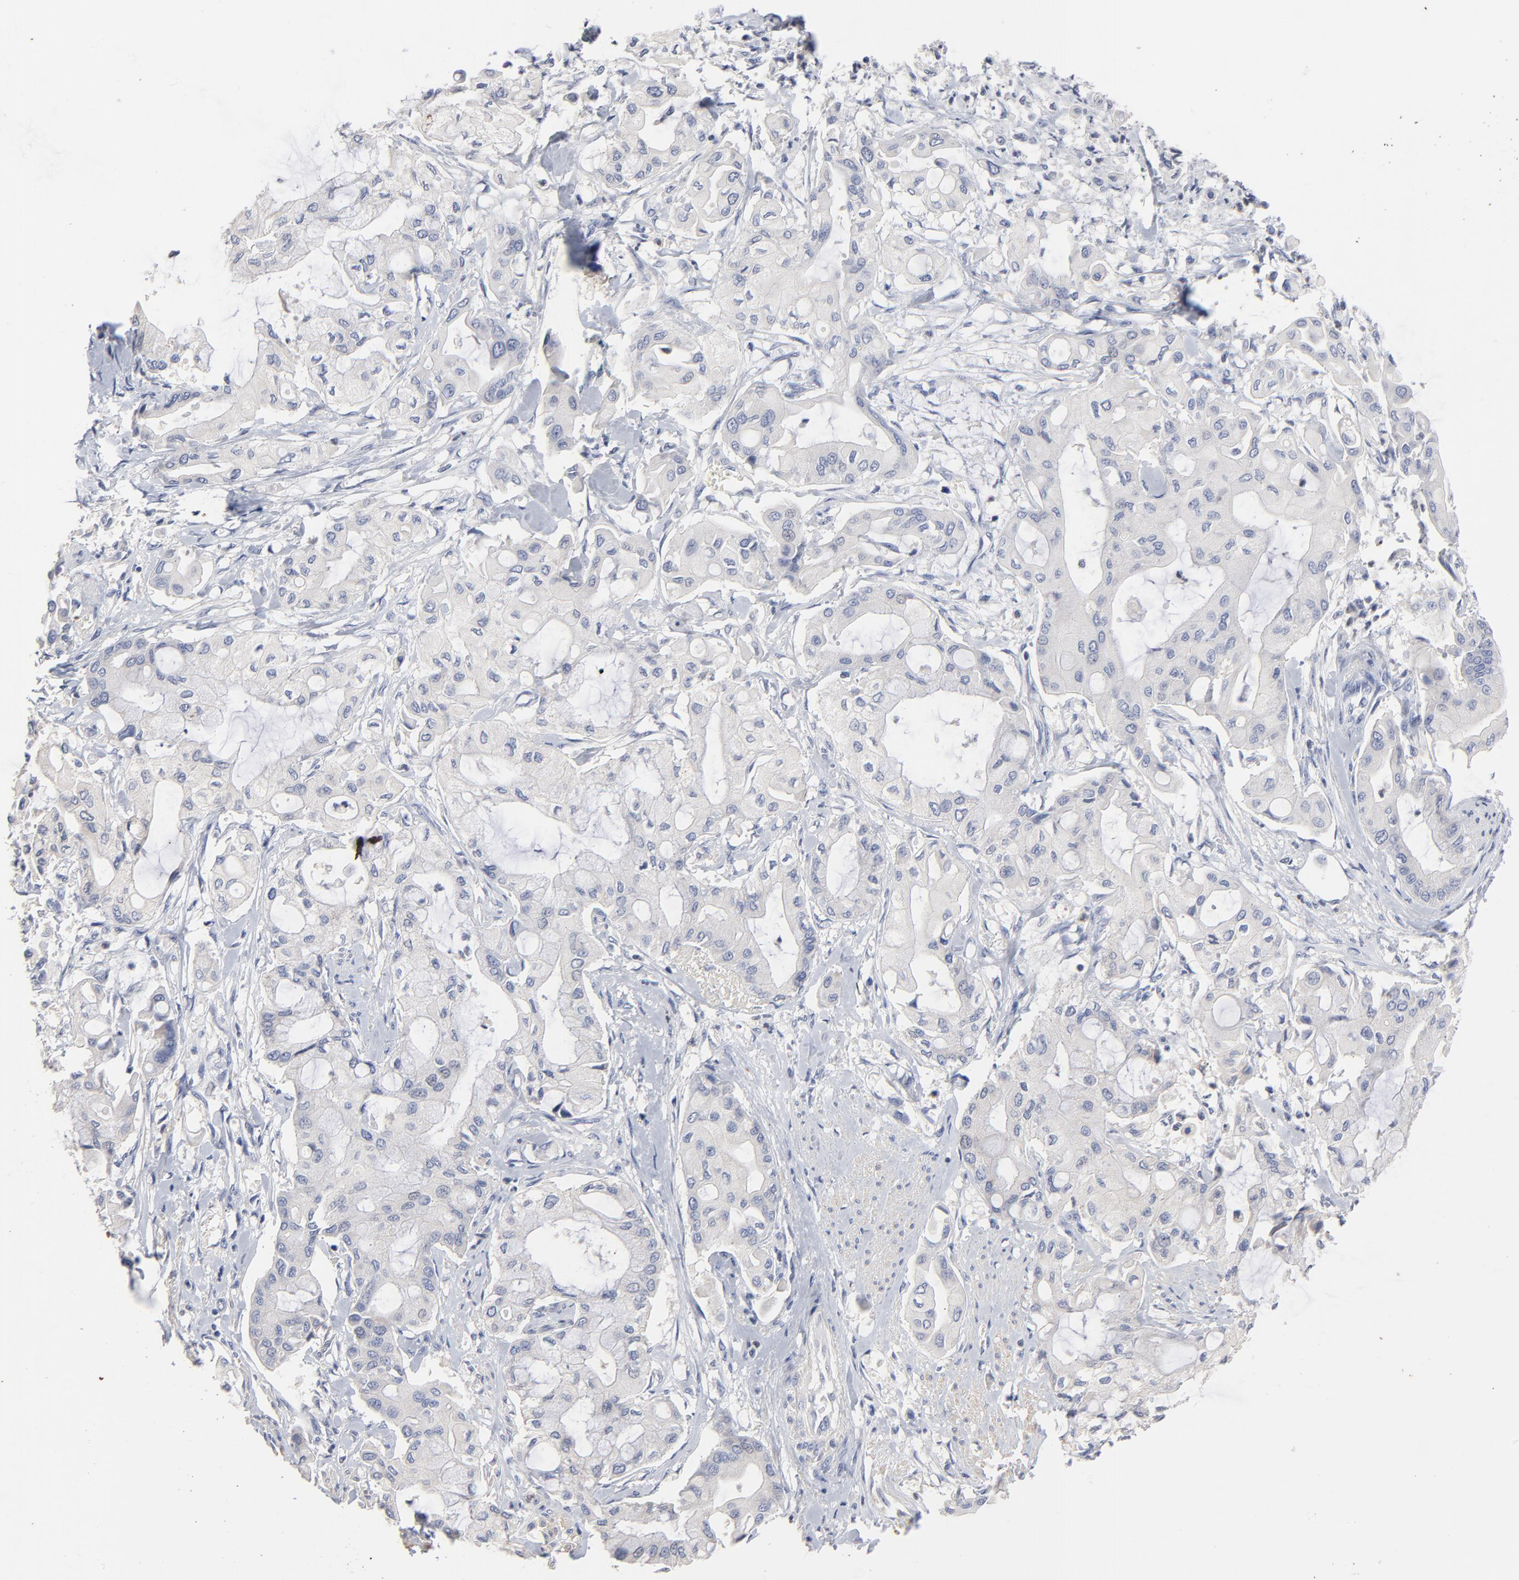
{"staining": {"intensity": "negative", "quantity": "none", "location": "none"}, "tissue": "pancreatic cancer", "cell_type": "Tumor cells", "image_type": "cancer", "snomed": [{"axis": "morphology", "description": "Adenocarcinoma, NOS"}, {"axis": "morphology", "description": "Adenocarcinoma, metastatic, NOS"}, {"axis": "topography", "description": "Lymph node"}, {"axis": "topography", "description": "Pancreas"}, {"axis": "topography", "description": "Duodenum"}], "caption": "Pancreatic cancer stained for a protein using IHC demonstrates no positivity tumor cells.", "gene": "AADAC", "patient": {"sex": "female", "age": 64}}